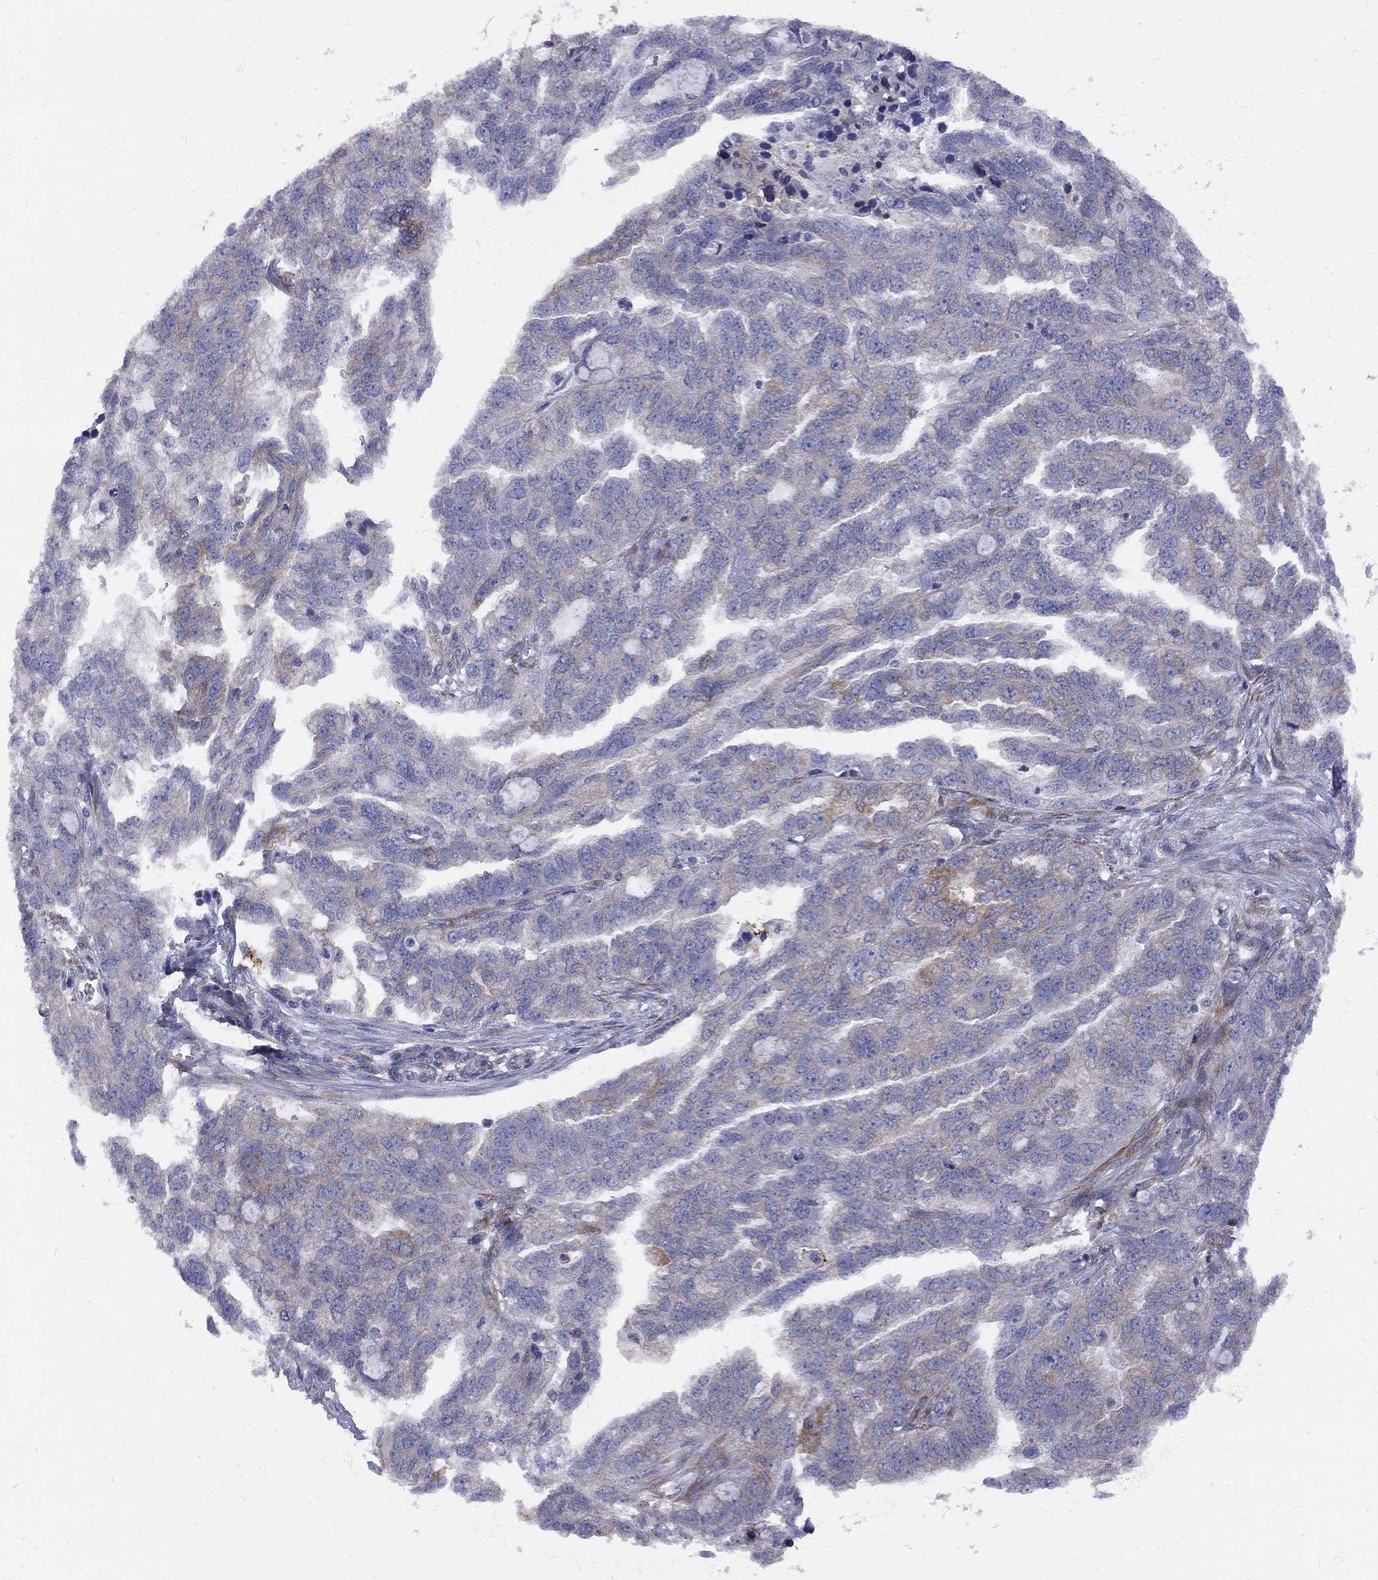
{"staining": {"intensity": "moderate", "quantity": "<25%", "location": "cytoplasmic/membranous"}, "tissue": "ovarian cancer", "cell_type": "Tumor cells", "image_type": "cancer", "snomed": [{"axis": "morphology", "description": "Cystadenocarcinoma, serous, NOS"}, {"axis": "topography", "description": "Ovary"}], "caption": "A micrograph of ovarian serous cystadenocarcinoma stained for a protein demonstrates moderate cytoplasmic/membranous brown staining in tumor cells.", "gene": "MTHFR", "patient": {"sex": "female", "age": 51}}